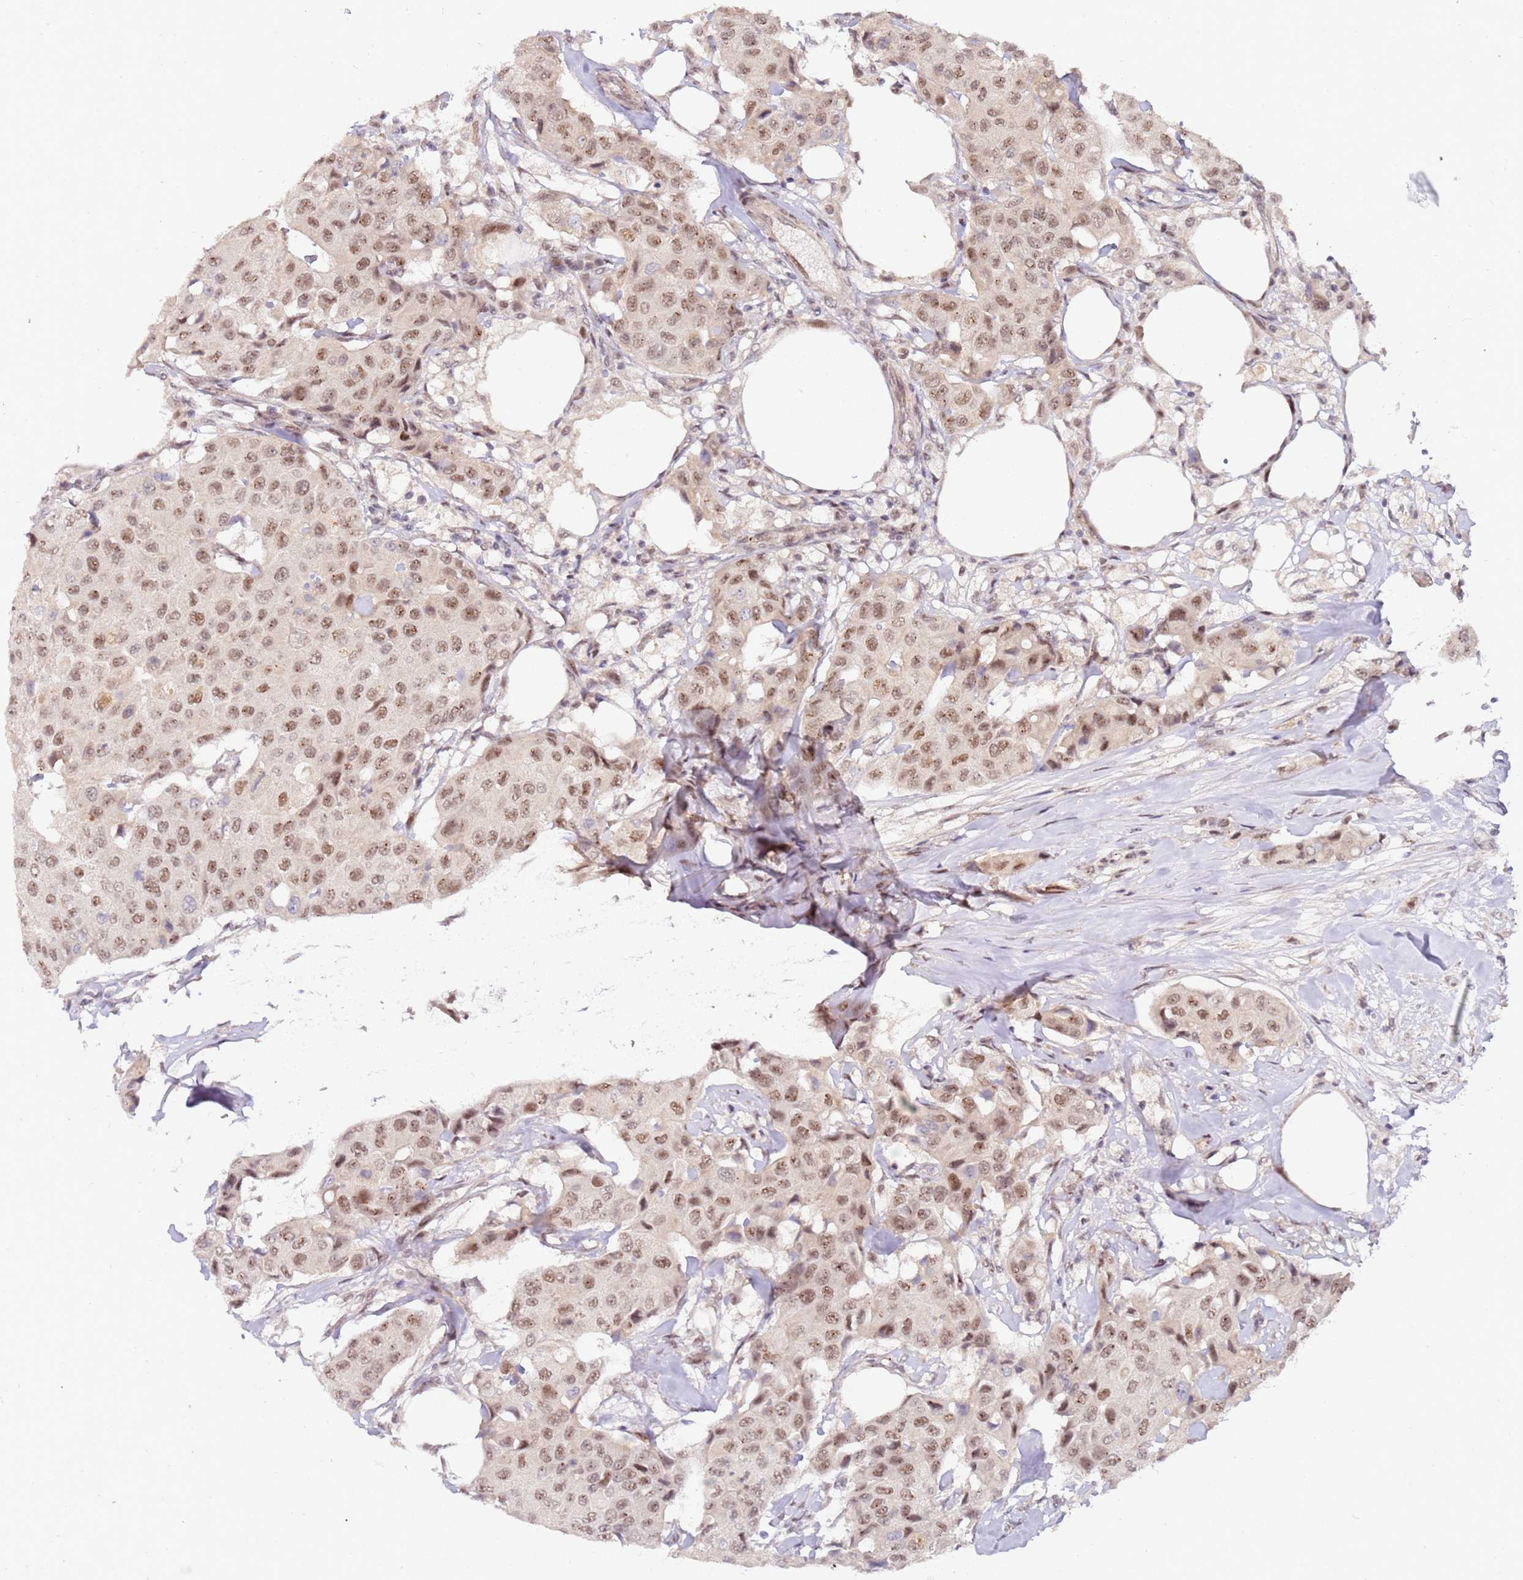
{"staining": {"intensity": "moderate", "quantity": ">75%", "location": "nuclear"}, "tissue": "breast cancer", "cell_type": "Tumor cells", "image_type": "cancer", "snomed": [{"axis": "morphology", "description": "Duct carcinoma"}, {"axis": "topography", "description": "Breast"}], "caption": "Immunohistochemical staining of infiltrating ductal carcinoma (breast) displays moderate nuclear protein expression in about >75% of tumor cells.", "gene": "LGALSL", "patient": {"sex": "female", "age": 80}}